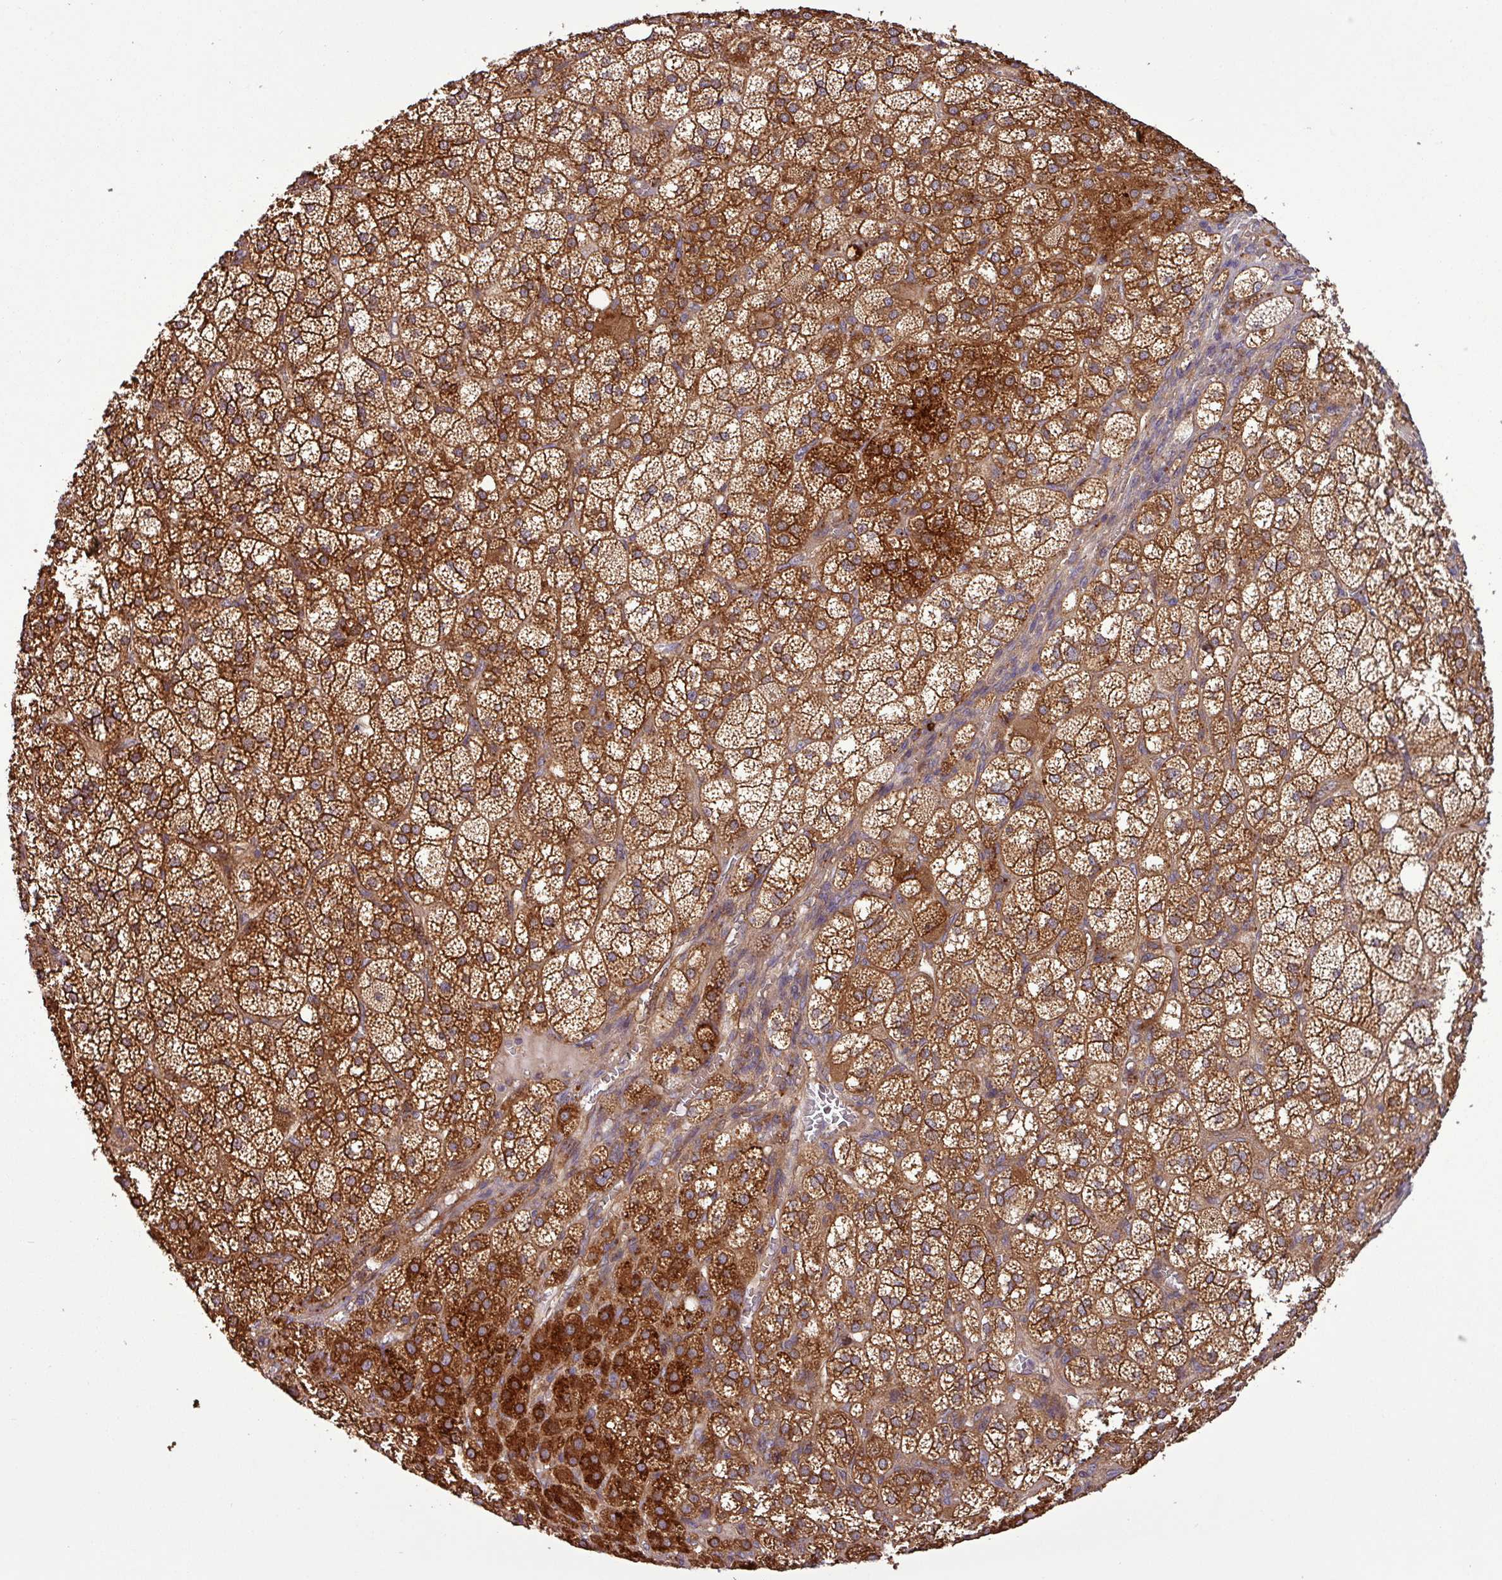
{"staining": {"intensity": "strong", "quantity": ">75%", "location": "cytoplasmic/membranous"}, "tissue": "adrenal gland", "cell_type": "Glandular cells", "image_type": "normal", "snomed": [{"axis": "morphology", "description": "Normal tissue, NOS"}, {"axis": "topography", "description": "Adrenal gland"}], "caption": "Protein expression analysis of unremarkable adrenal gland demonstrates strong cytoplasmic/membranous staining in approximately >75% of glandular cells. The staining is performed using DAB (3,3'-diaminobenzidine) brown chromogen to label protein expression. The nuclei are counter-stained blue using hematoxylin.", "gene": "SIRPB2", "patient": {"sex": "female", "age": 60}}